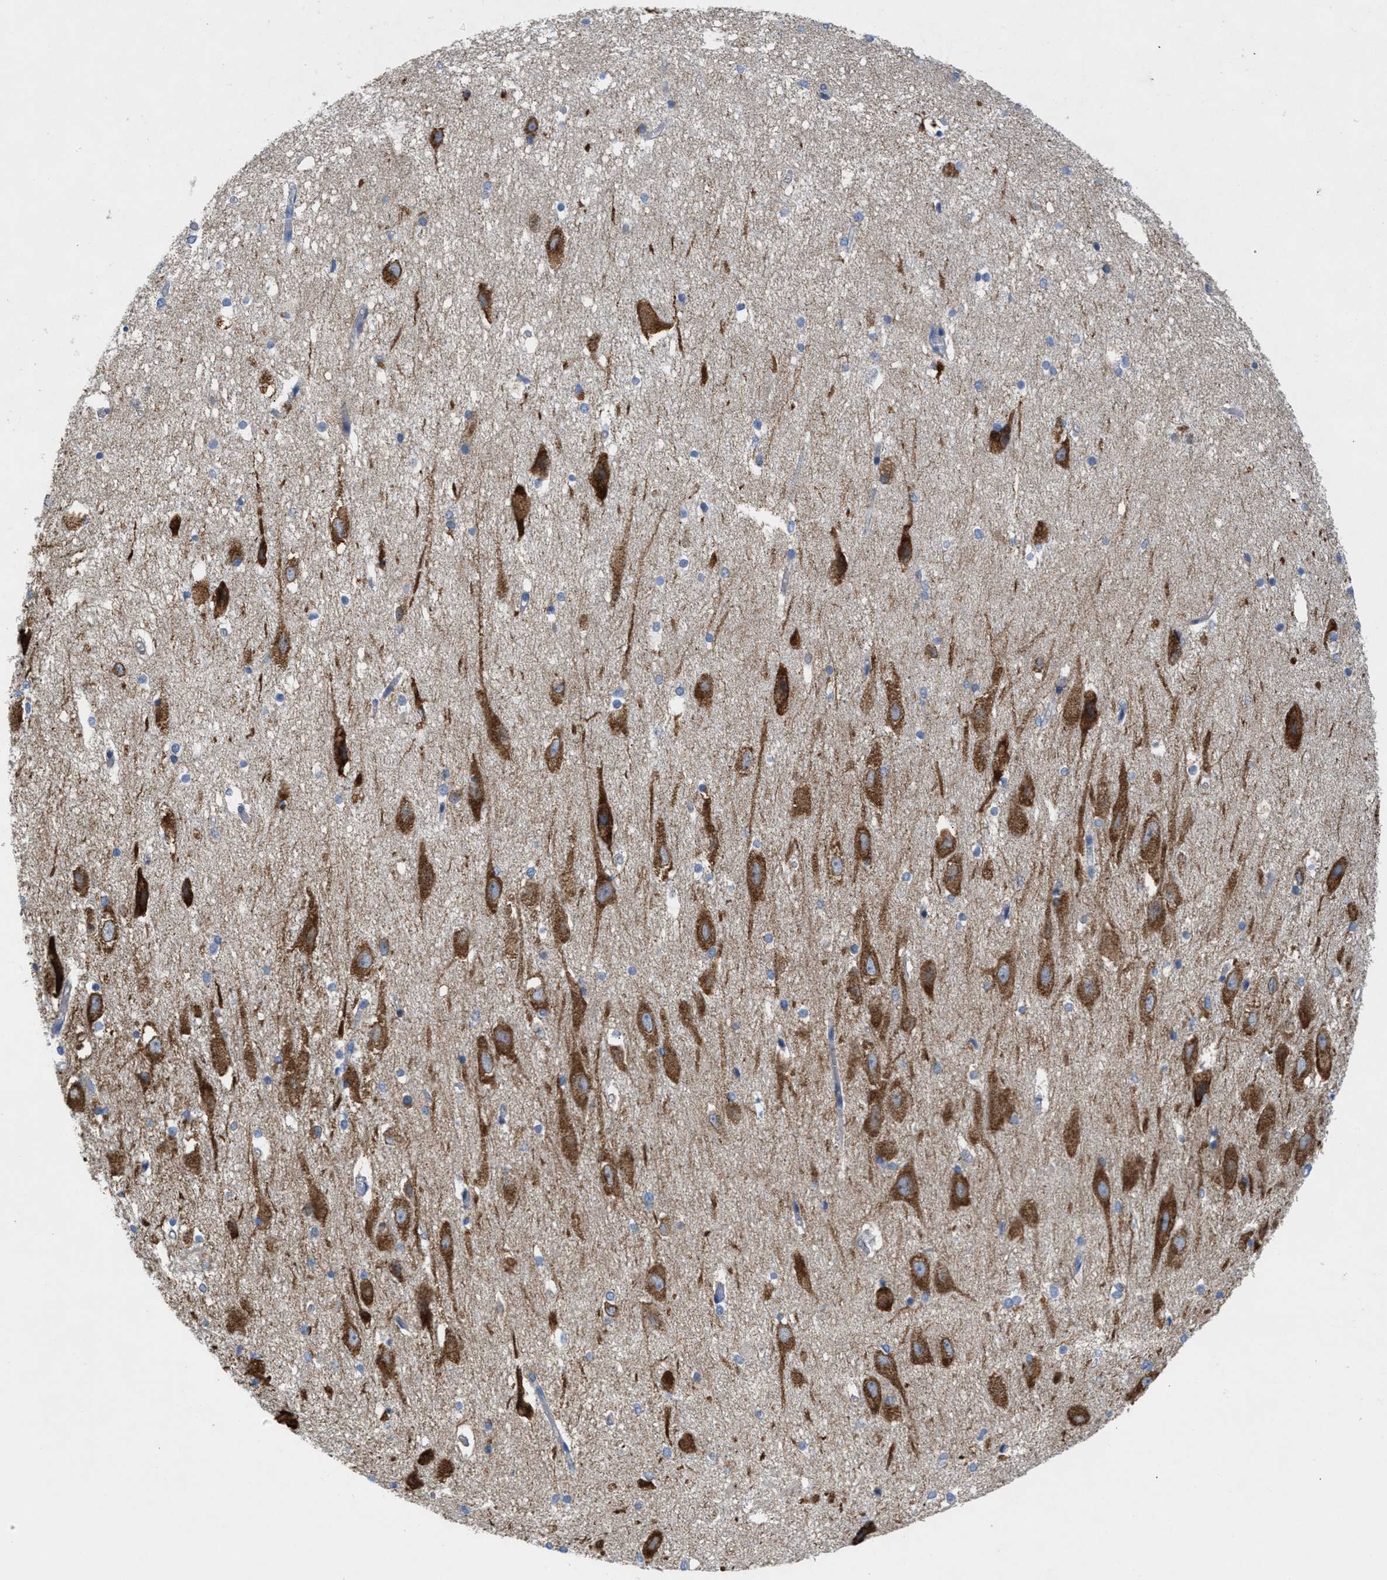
{"staining": {"intensity": "moderate", "quantity": "<25%", "location": "cytoplasmic/membranous"}, "tissue": "hippocampus", "cell_type": "Glial cells", "image_type": "normal", "snomed": [{"axis": "morphology", "description": "Normal tissue, NOS"}, {"axis": "topography", "description": "Hippocampus"}], "caption": "Protein analysis of normal hippocampus displays moderate cytoplasmic/membranous positivity in about <25% of glial cells.", "gene": "DYNC2I1", "patient": {"sex": "female", "age": 19}}